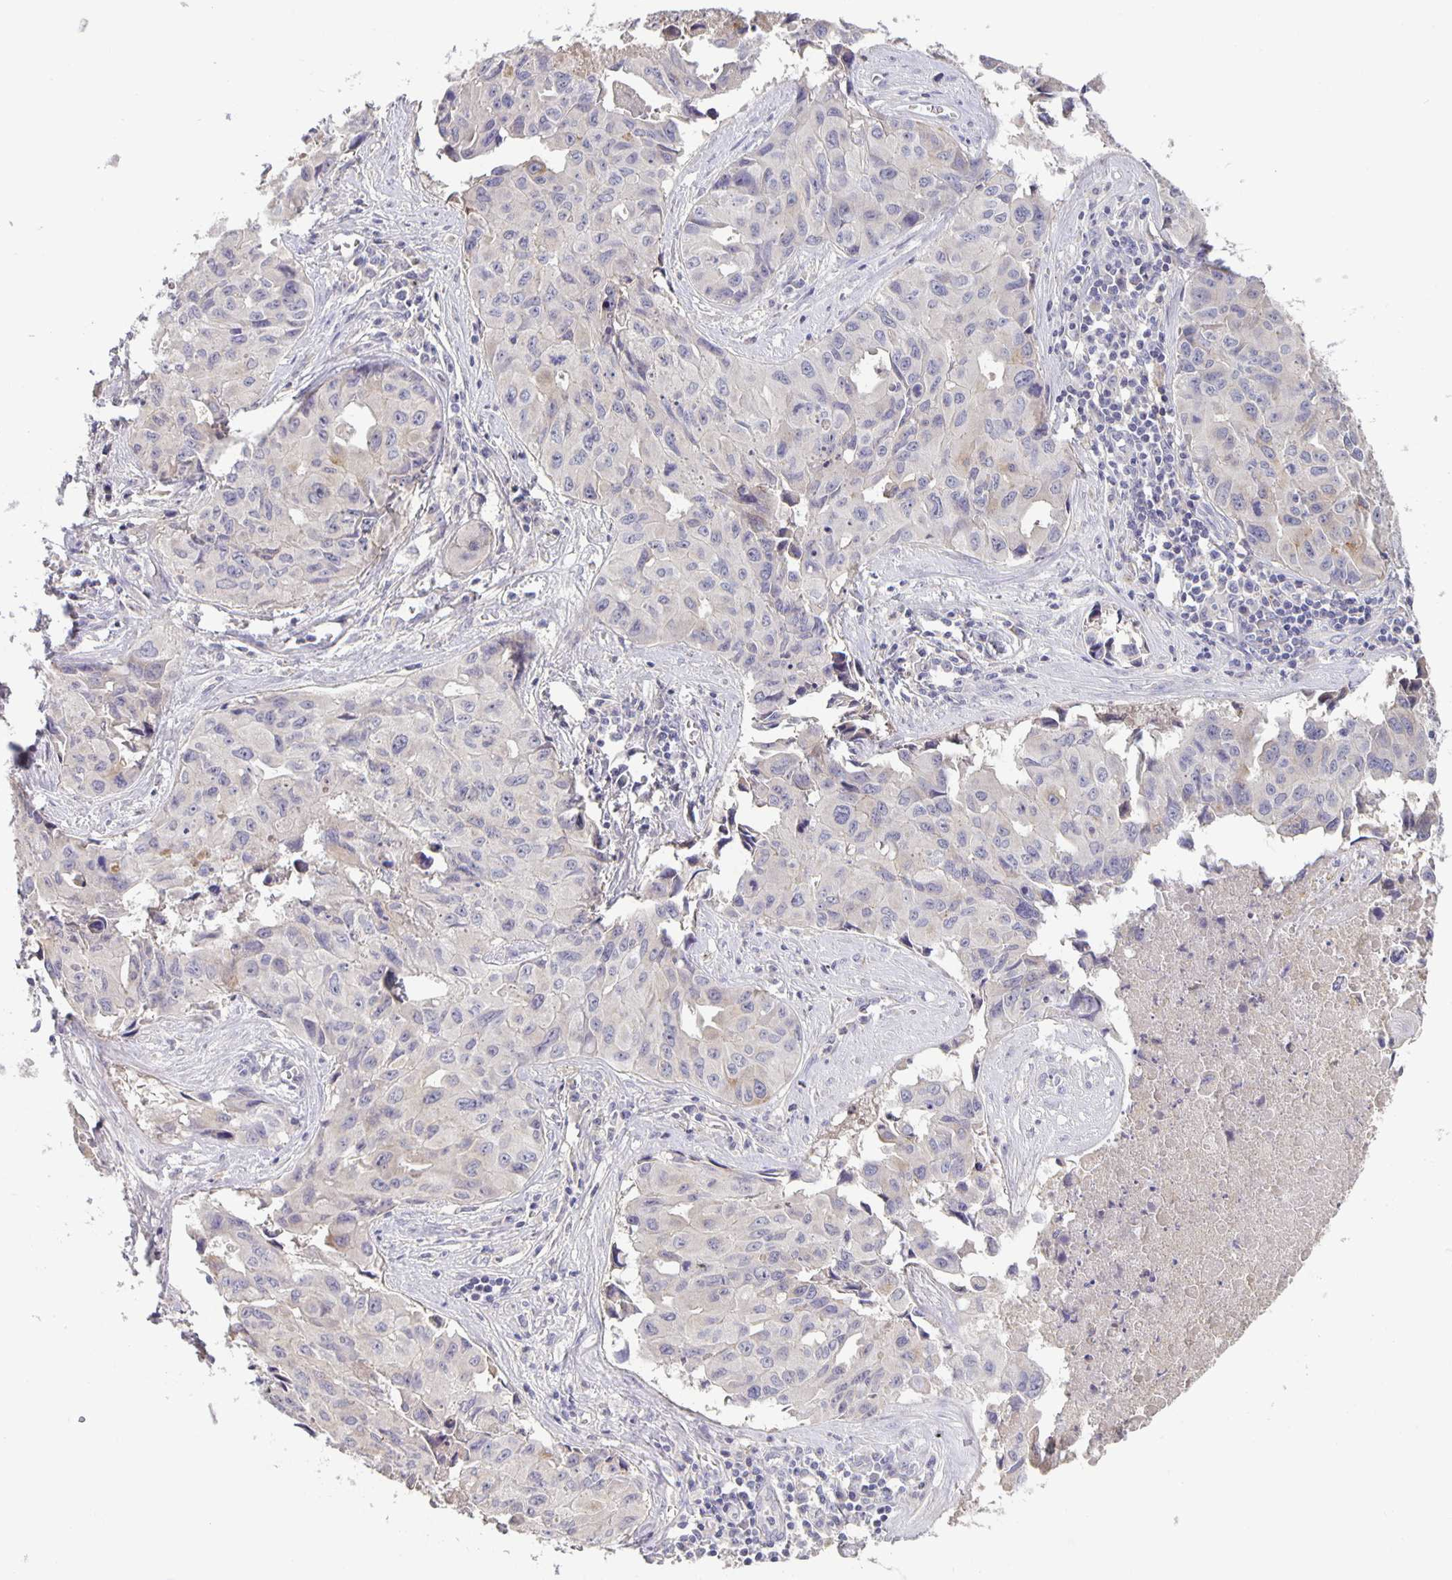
{"staining": {"intensity": "negative", "quantity": "none", "location": "none"}, "tissue": "lung cancer", "cell_type": "Tumor cells", "image_type": "cancer", "snomed": [{"axis": "morphology", "description": "Adenocarcinoma, NOS"}, {"axis": "topography", "description": "Lymph node"}, {"axis": "topography", "description": "Lung"}], "caption": "Lung cancer was stained to show a protein in brown. There is no significant expression in tumor cells.", "gene": "GDF15", "patient": {"sex": "male", "age": 64}}